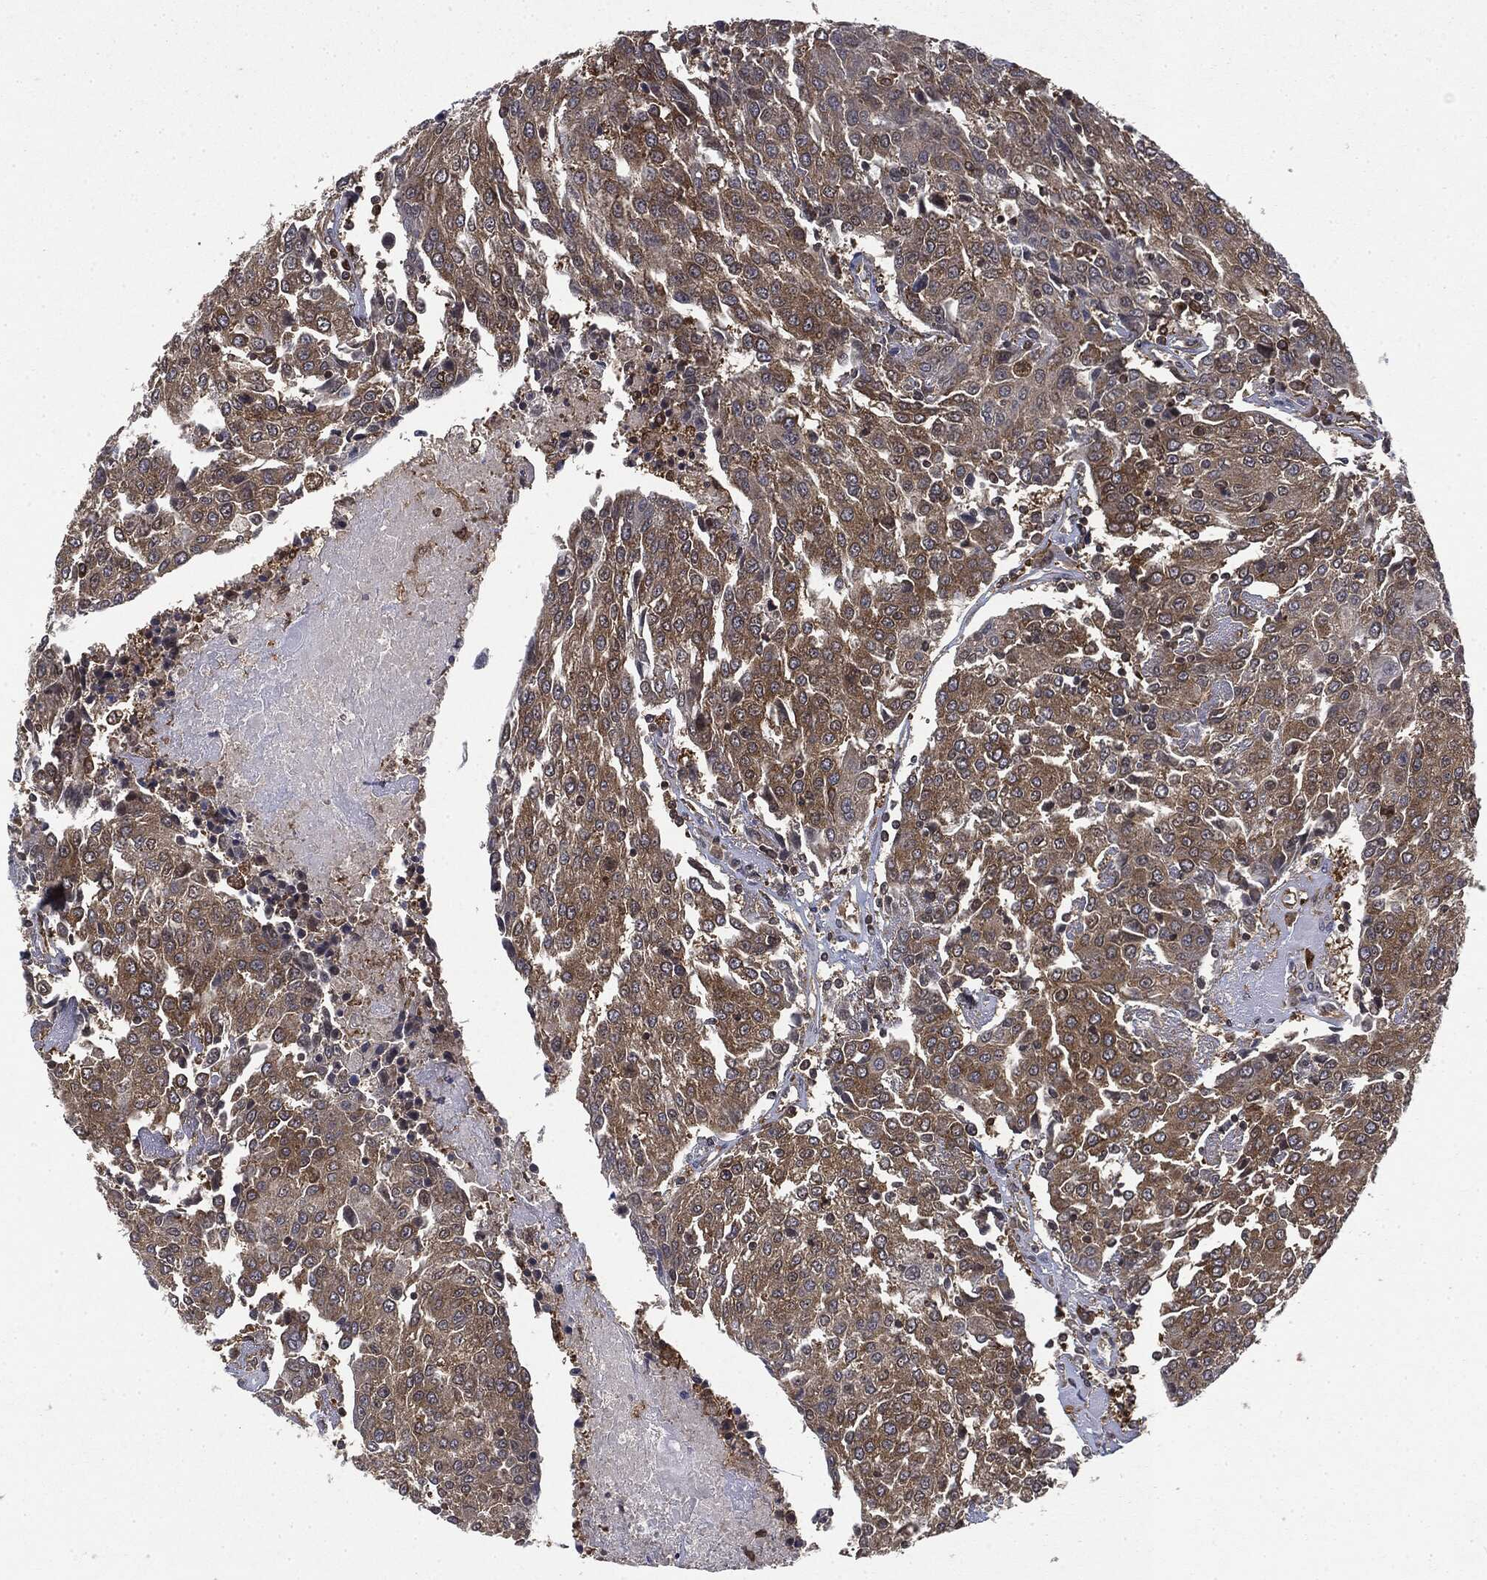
{"staining": {"intensity": "moderate", "quantity": ">75%", "location": "cytoplasmic/membranous"}, "tissue": "urothelial cancer", "cell_type": "Tumor cells", "image_type": "cancer", "snomed": [{"axis": "morphology", "description": "Urothelial carcinoma, High grade"}, {"axis": "topography", "description": "Urinary bladder"}], "caption": "IHC image of neoplastic tissue: high-grade urothelial carcinoma stained using IHC reveals medium levels of moderate protein expression localized specifically in the cytoplasmic/membranous of tumor cells, appearing as a cytoplasmic/membranous brown color.", "gene": "SNX5", "patient": {"sex": "female", "age": 85}}